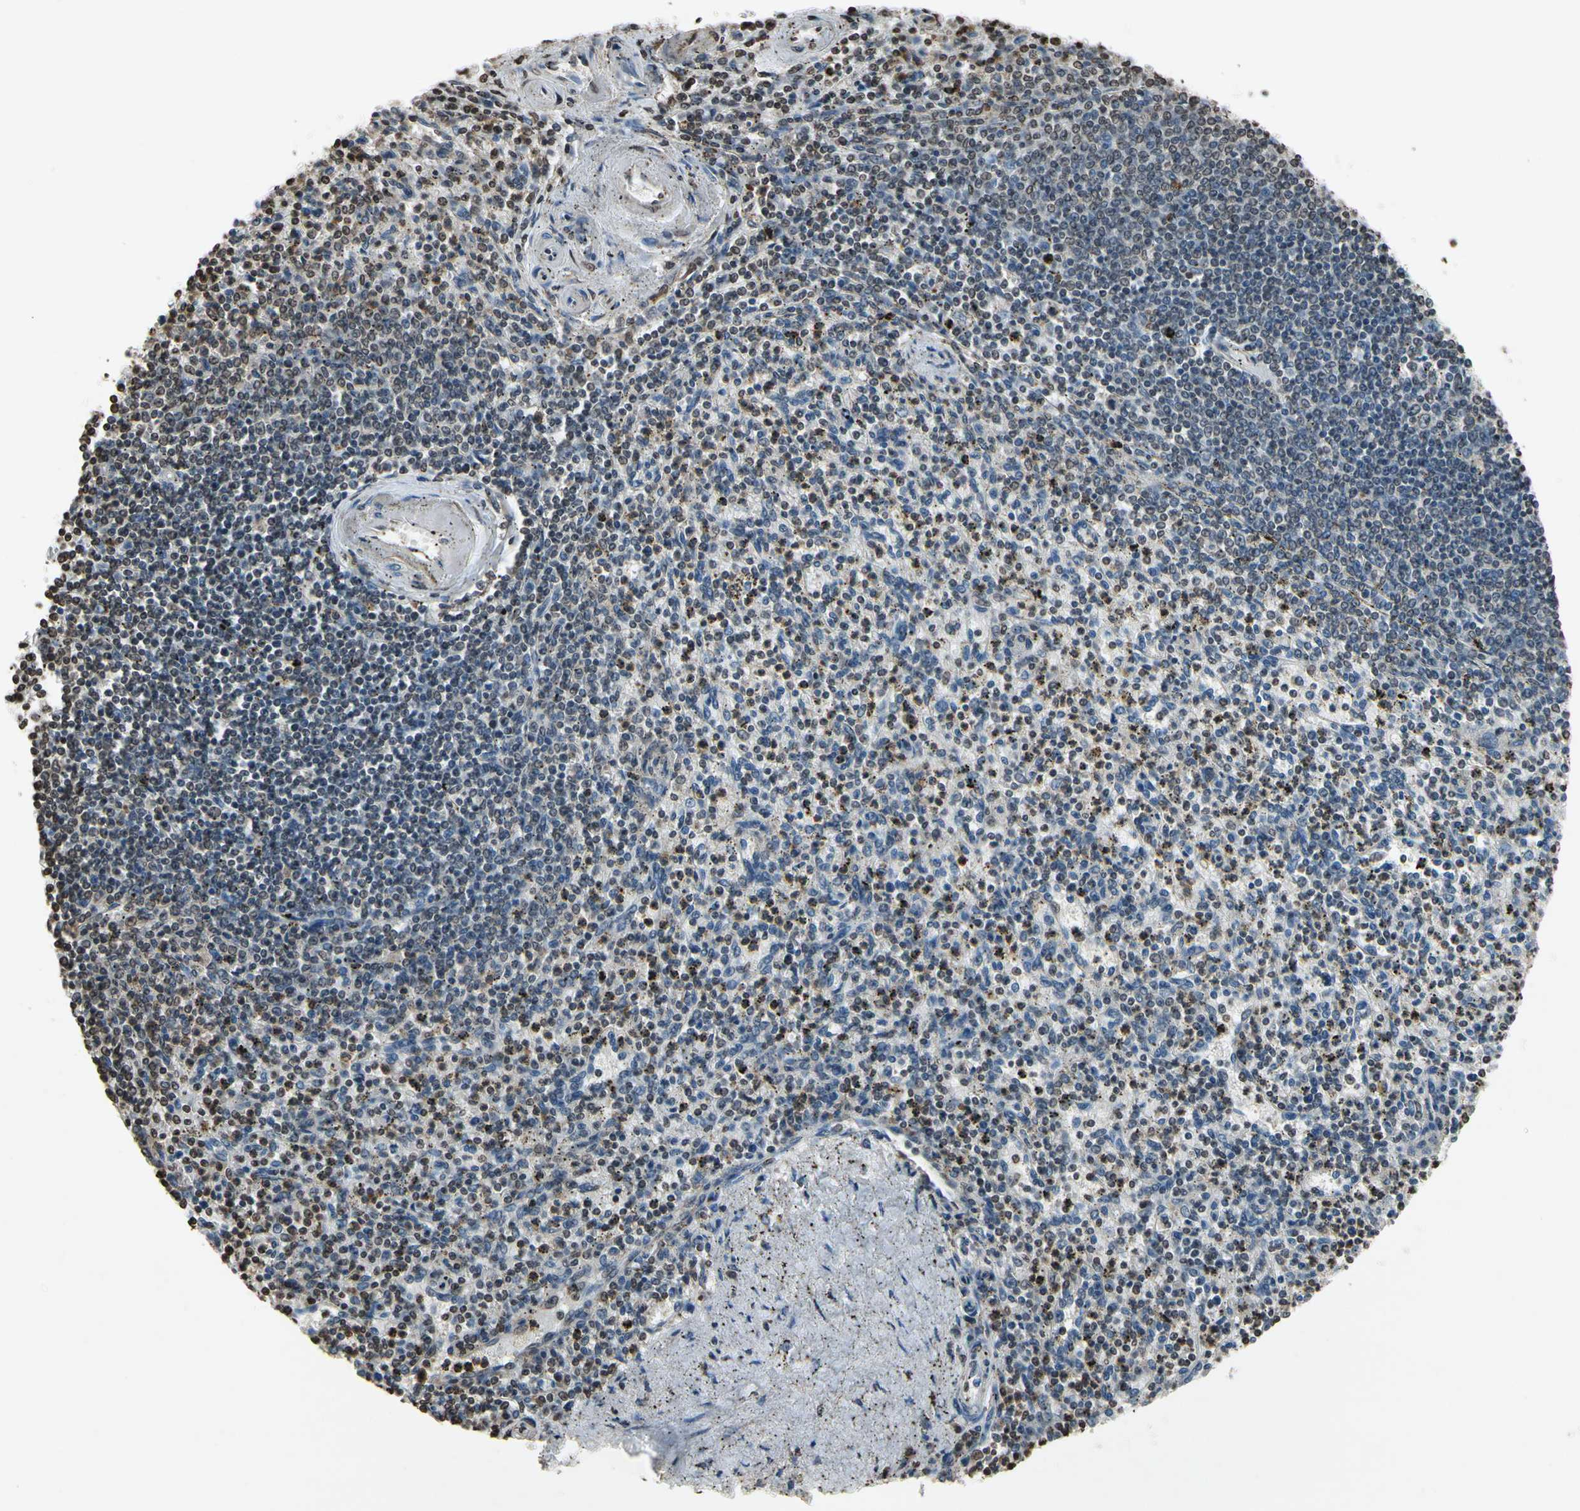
{"staining": {"intensity": "strong", "quantity": "25%-75%", "location": "cytoplasmic/membranous,nuclear"}, "tissue": "spleen", "cell_type": "Cells in red pulp", "image_type": "normal", "snomed": [{"axis": "morphology", "description": "Normal tissue, NOS"}, {"axis": "topography", "description": "Spleen"}], "caption": "Spleen stained for a protein shows strong cytoplasmic/membranous,nuclear positivity in cells in red pulp. The staining was performed using DAB (3,3'-diaminobenzidine) to visualize the protein expression in brown, while the nuclei were stained in blue with hematoxylin (Magnification: 20x).", "gene": "HIPK2", "patient": {"sex": "male", "age": 72}}